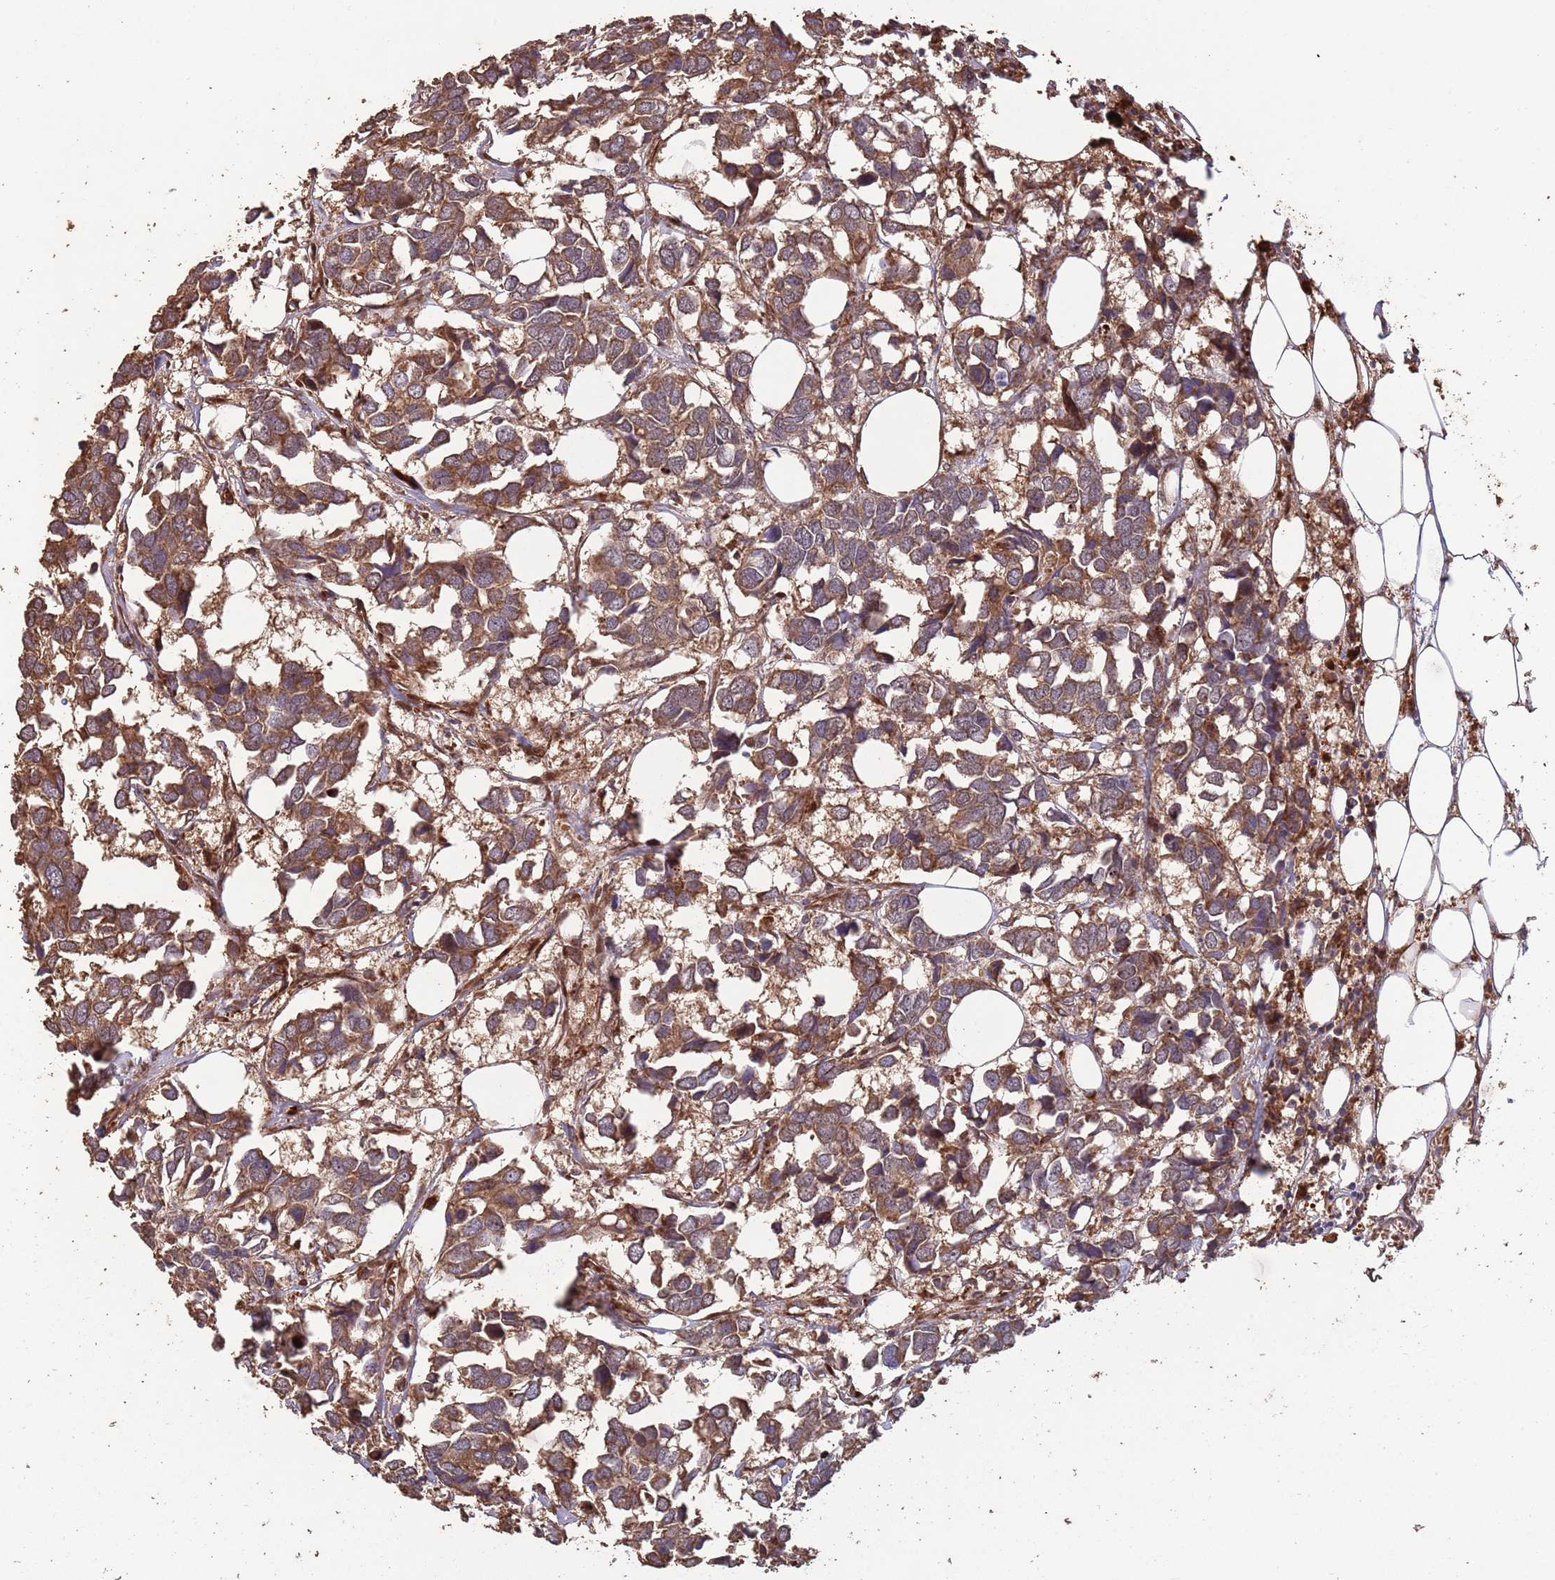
{"staining": {"intensity": "moderate", "quantity": ">75%", "location": "cytoplasmic/membranous"}, "tissue": "breast cancer", "cell_type": "Tumor cells", "image_type": "cancer", "snomed": [{"axis": "morphology", "description": "Duct carcinoma"}, {"axis": "topography", "description": "Breast"}], "caption": "Immunohistochemical staining of human breast invasive ductal carcinoma demonstrates medium levels of moderate cytoplasmic/membranous protein expression in about >75% of tumor cells.", "gene": "ZNF428", "patient": {"sex": "female", "age": 83}}